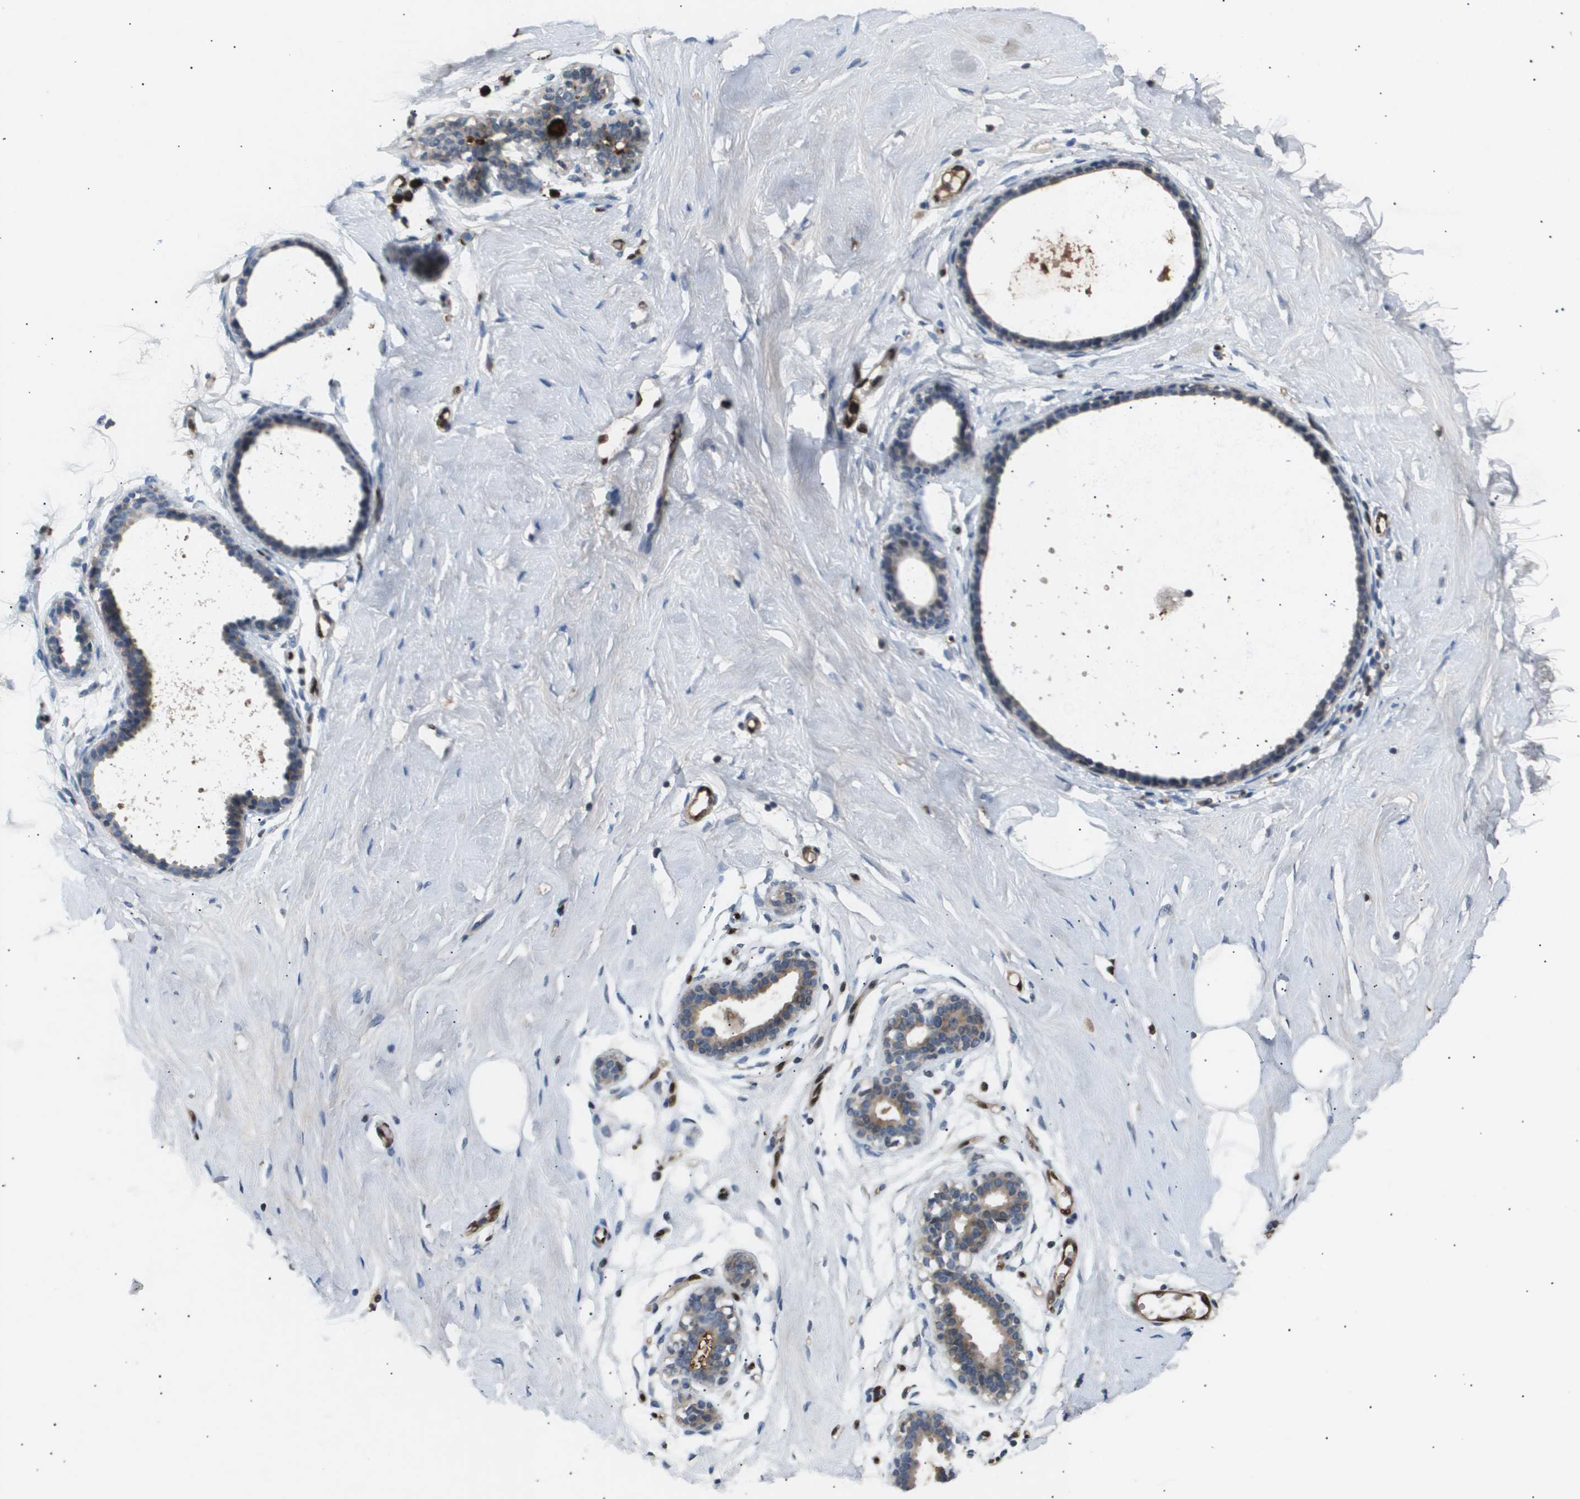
{"staining": {"intensity": "negative", "quantity": "none", "location": "none"}, "tissue": "breast", "cell_type": "Adipocytes", "image_type": "normal", "snomed": [{"axis": "morphology", "description": "Normal tissue, NOS"}, {"axis": "topography", "description": "Breast"}], "caption": "An immunohistochemistry histopathology image of unremarkable breast is shown. There is no staining in adipocytes of breast.", "gene": "ERG", "patient": {"sex": "female", "age": 23}}